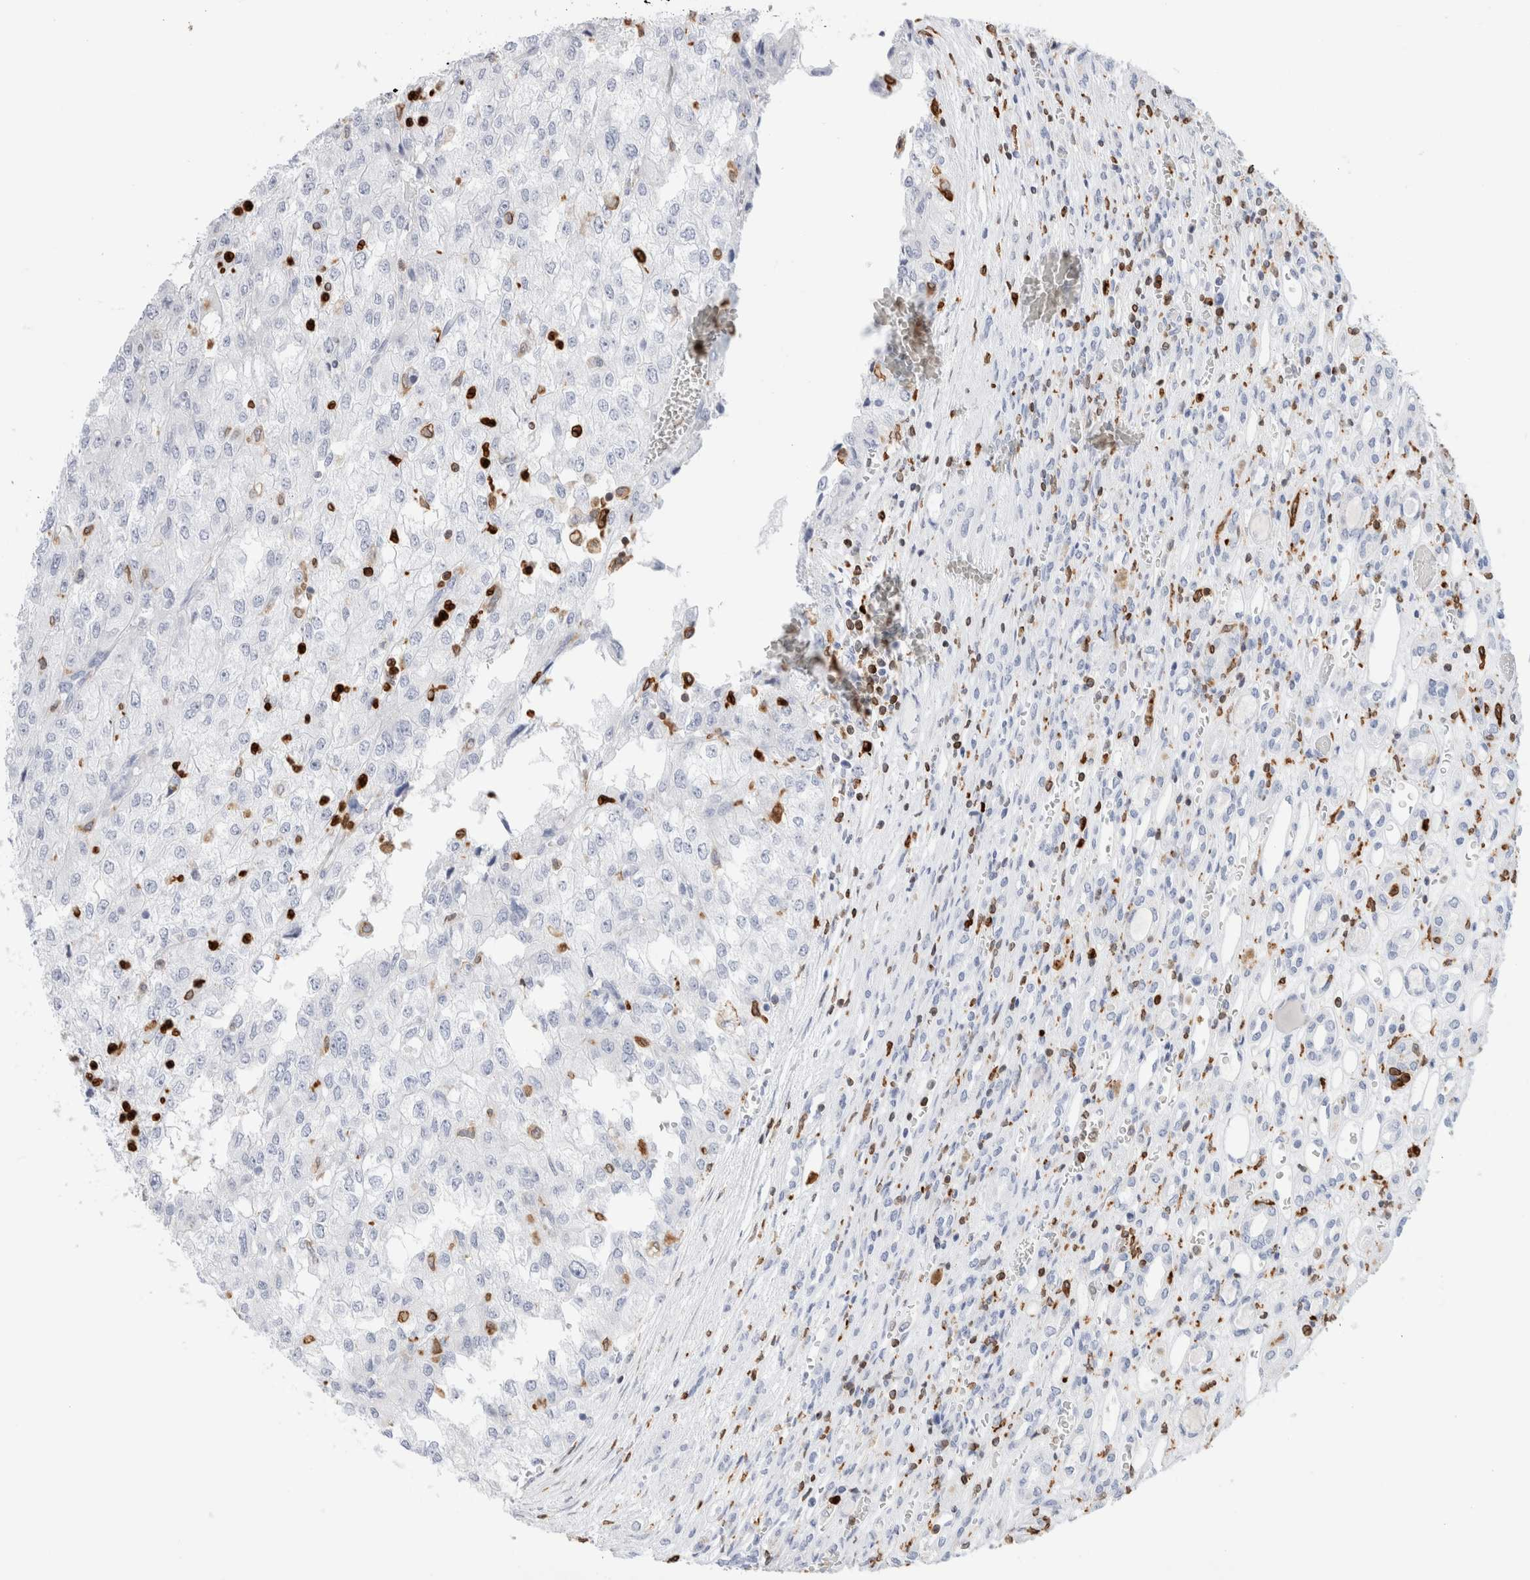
{"staining": {"intensity": "negative", "quantity": "none", "location": "none"}, "tissue": "renal cancer", "cell_type": "Tumor cells", "image_type": "cancer", "snomed": [{"axis": "morphology", "description": "Adenocarcinoma, NOS"}, {"axis": "topography", "description": "Kidney"}], "caption": "A high-resolution photomicrograph shows immunohistochemistry staining of adenocarcinoma (renal), which shows no significant expression in tumor cells.", "gene": "ALOX5AP", "patient": {"sex": "female", "age": 54}}